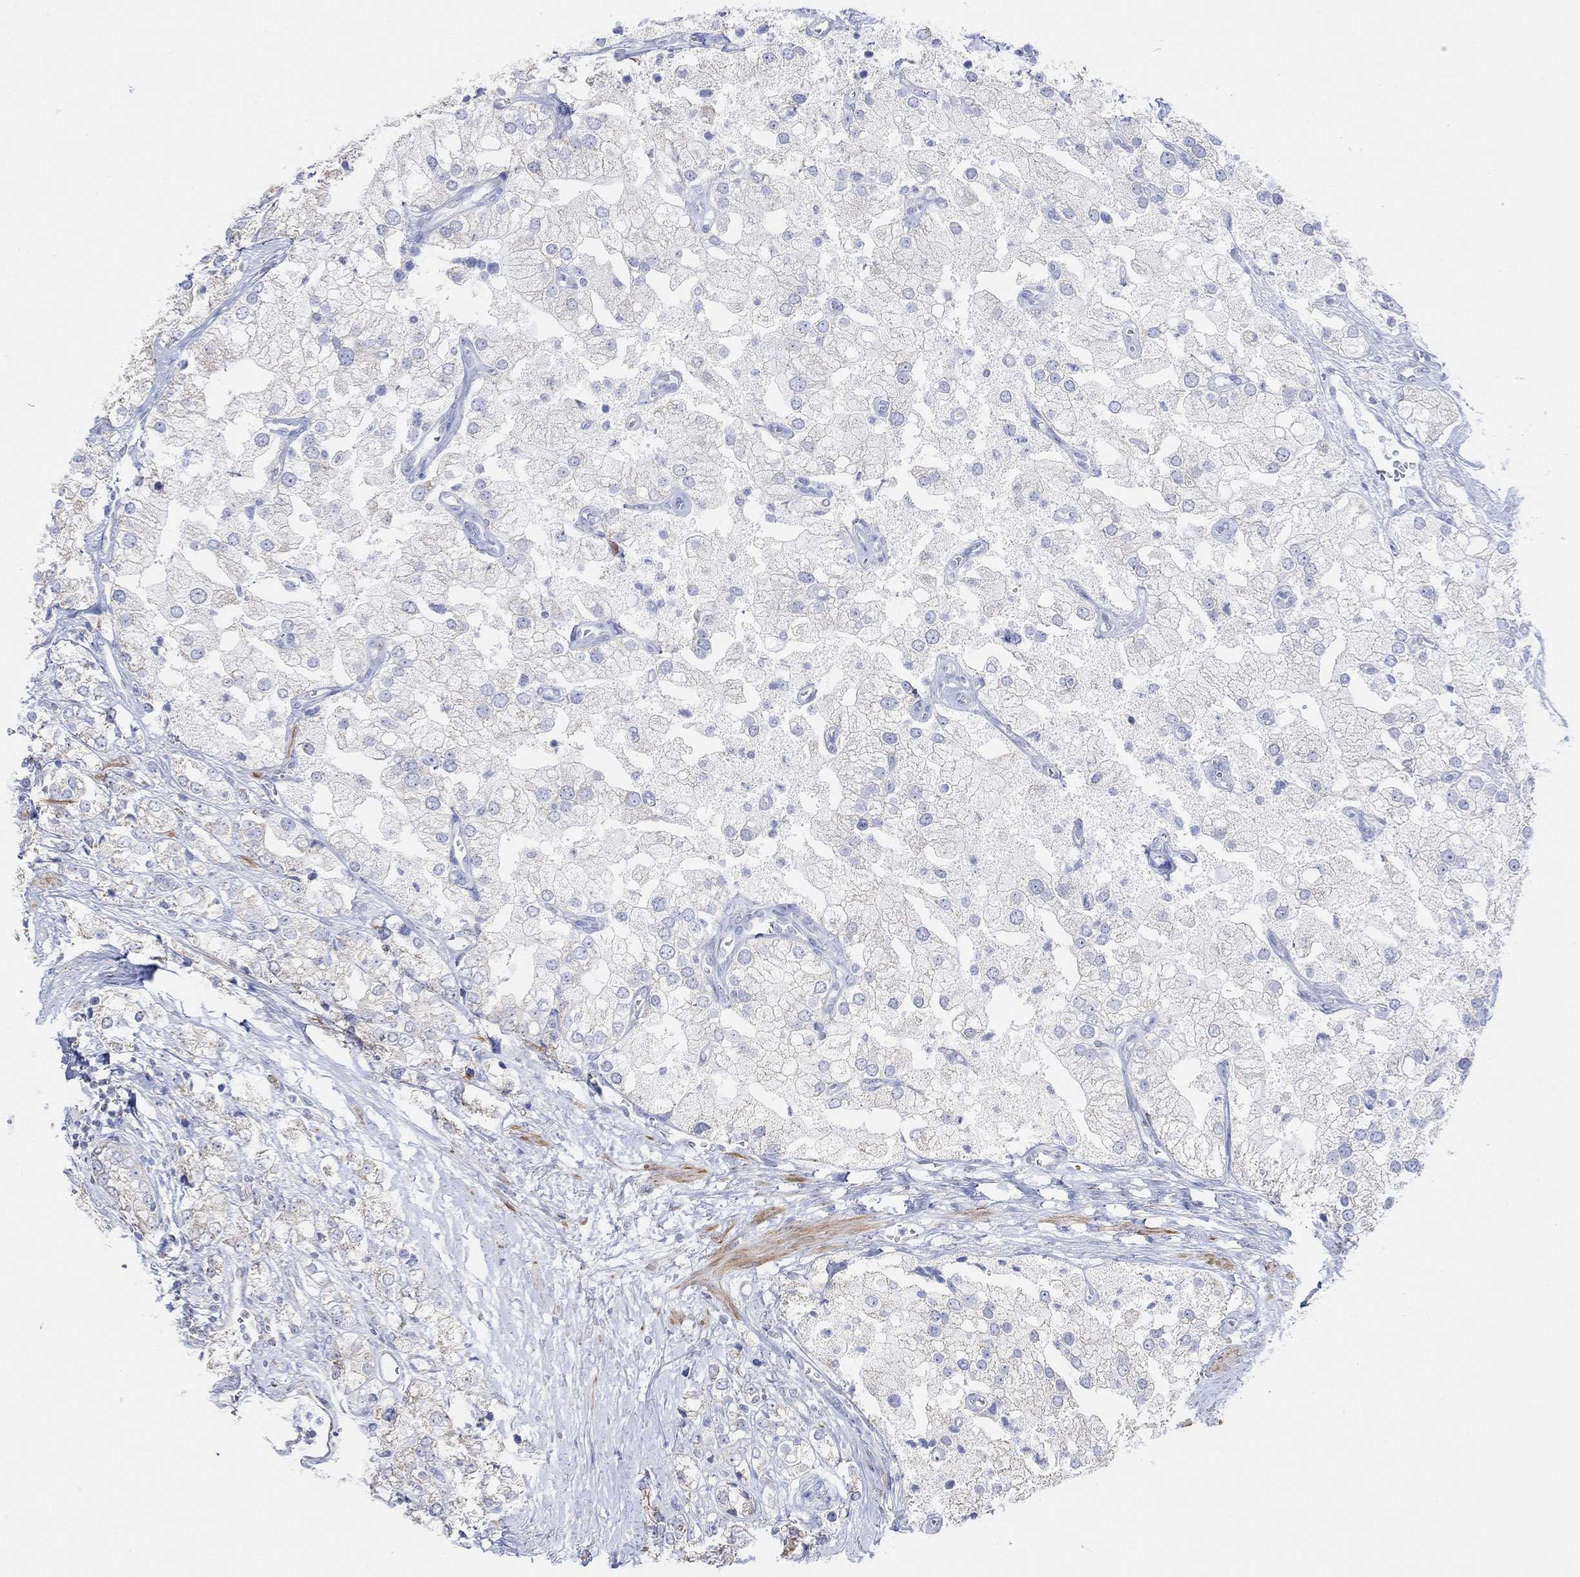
{"staining": {"intensity": "negative", "quantity": "none", "location": "none"}, "tissue": "prostate cancer", "cell_type": "Tumor cells", "image_type": "cancer", "snomed": [{"axis": "morphology", "description": "Adenocarcinoma, NOS"}, {"axis": "topography", "description": "Prostate and seminal vesicle, NOS"}, {"axis": "topography", "description": "Prostate"}], "caption": "Protein analysis of prostate cancer reveals no significant staining in tumor cells.", "gene": "SYT12", "patient": {"sex": "male", "age": 79}}